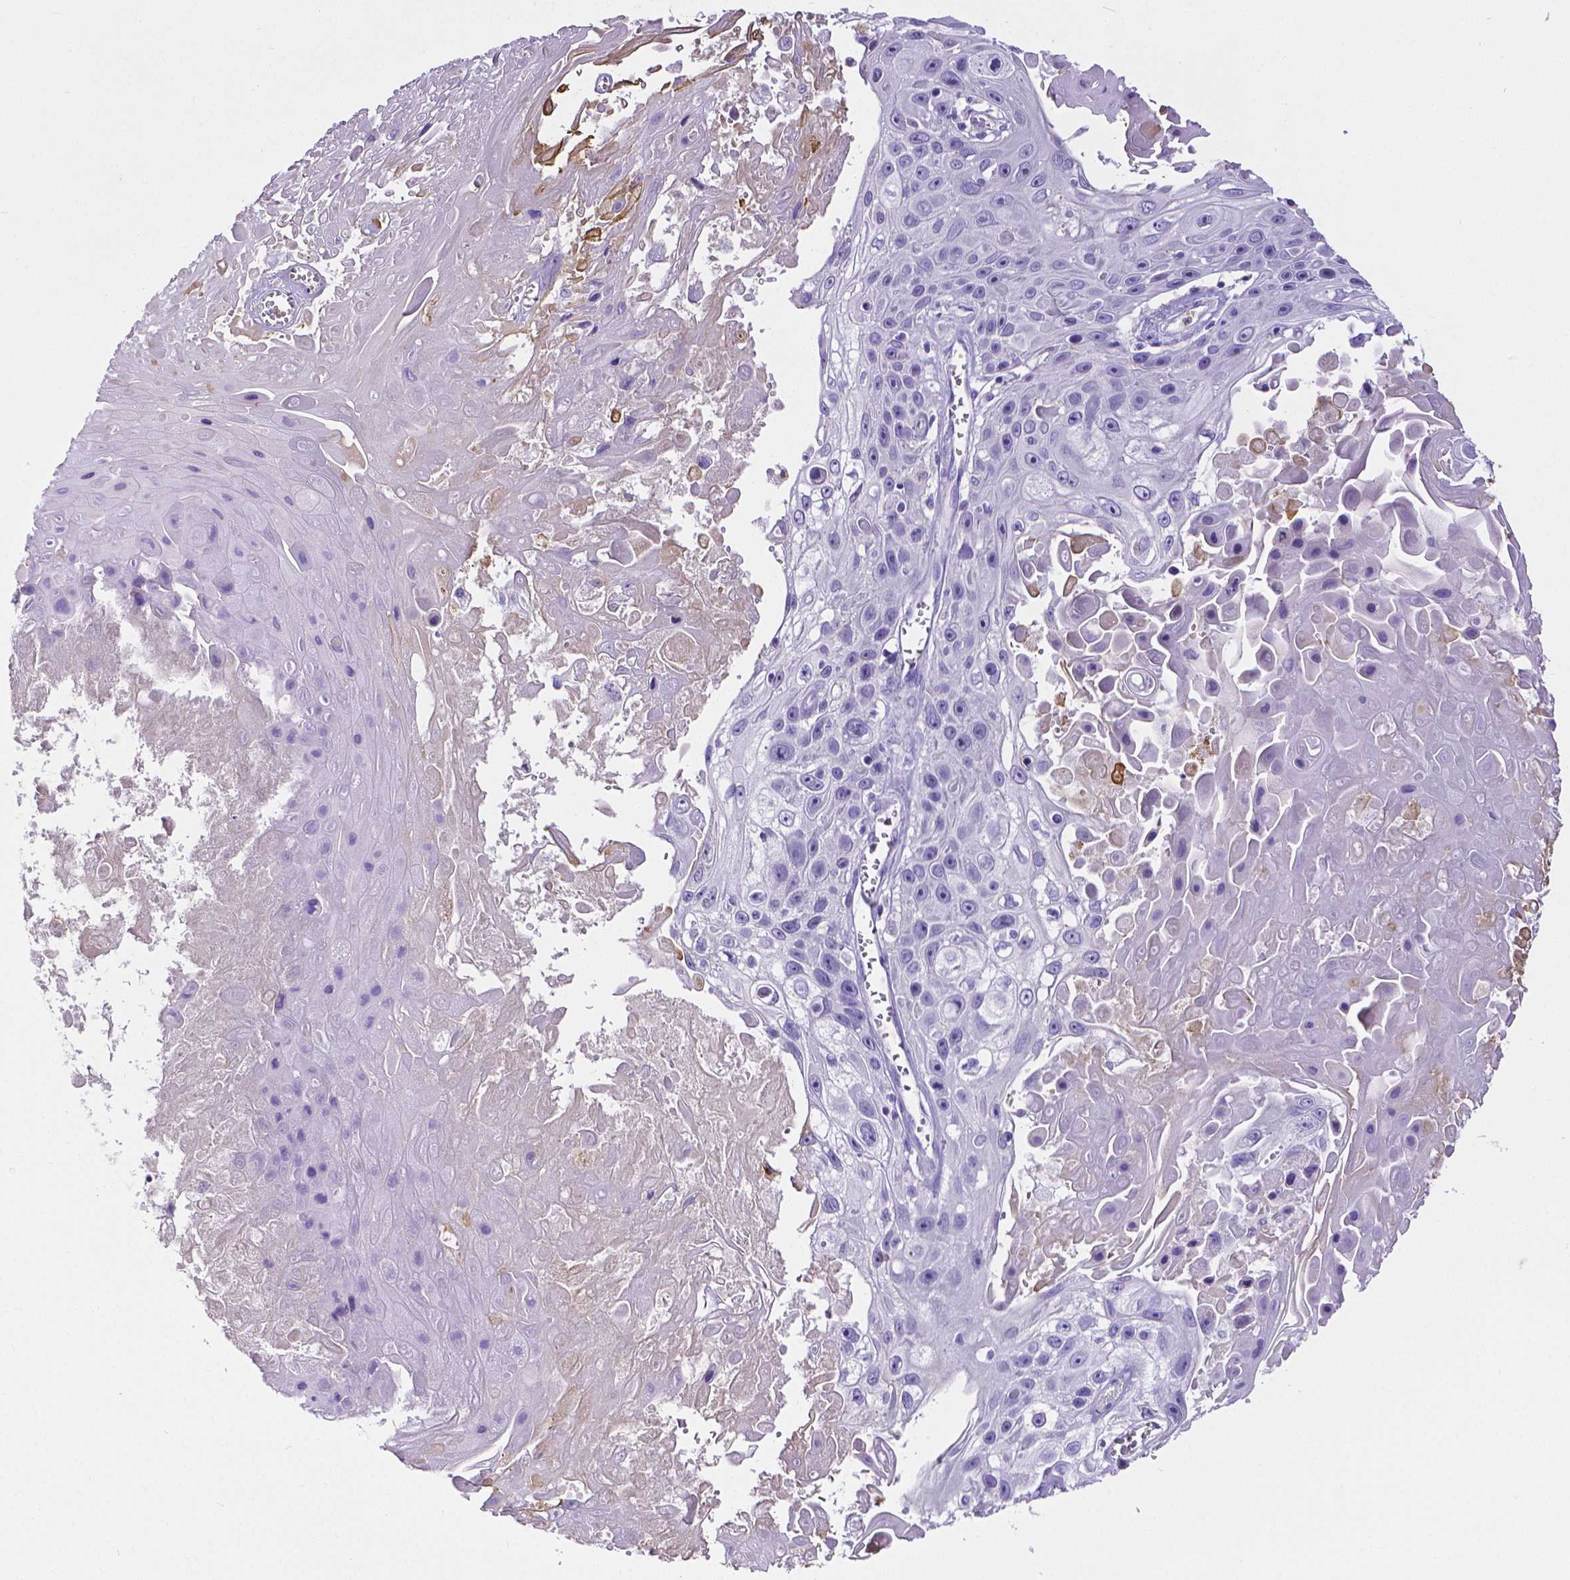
{"staining": {"intensity": "negative", "quantity": "none", "location": "none"}, "tissue": "skin cancer", "cell_type": "Tumor cells", "image_type": "cancer", "snomed": [{"axis": "morphology", "description": "Squamous cell carcinoma, NOS"}, {"axis": "topography", "description": "Skin"}], "caption": "The photomicrograph shows no significant positivity in tumor cells of skin cancer.", "gene": "MMP9", "patient": {"sex": "male", "age": 82}}